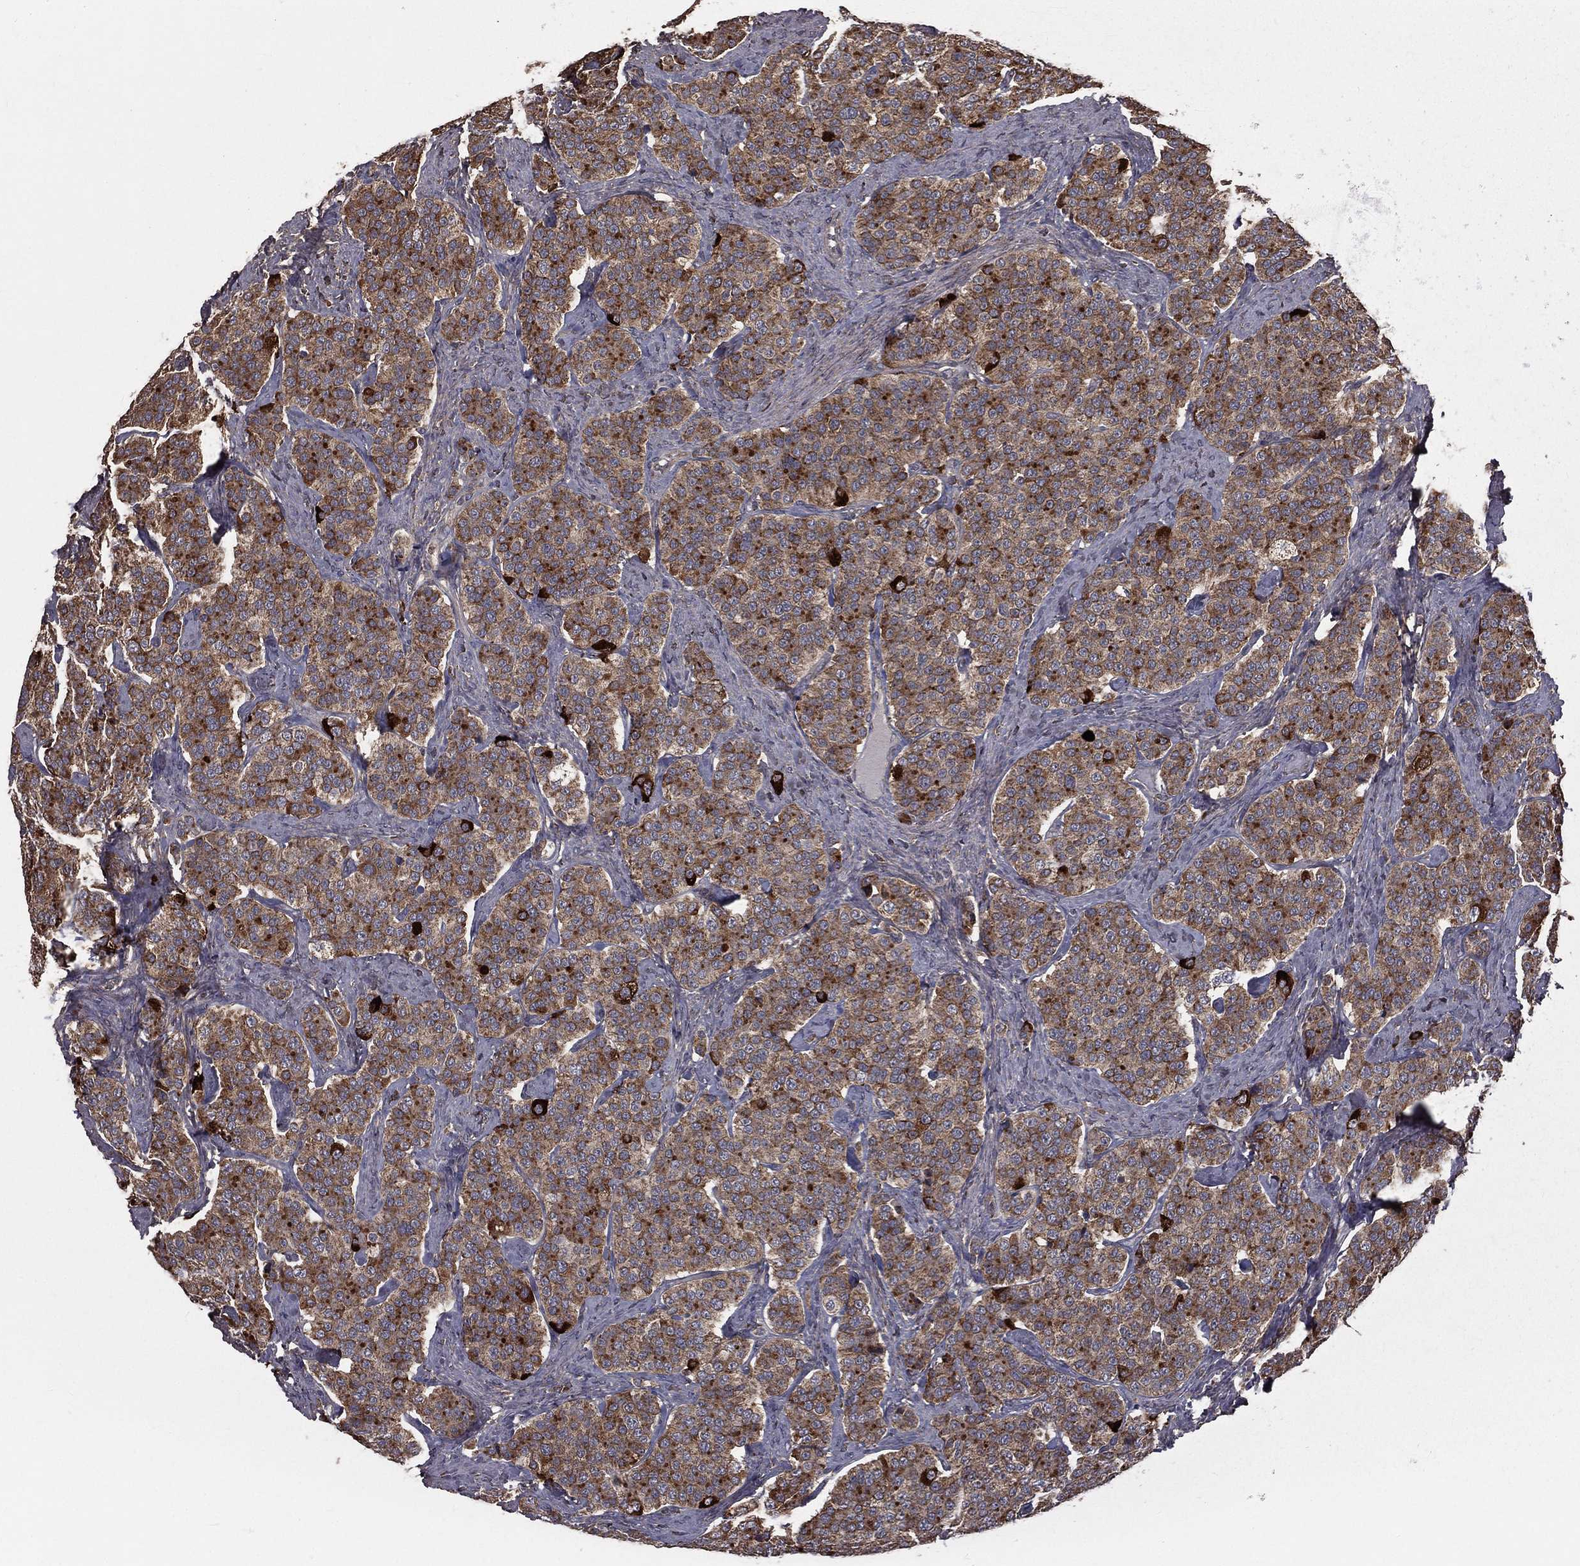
{"staining": {"intensity": "moderate", "quantity": ">75%", "location": "cytoplasmic/membranous"}, "tissue": "carcinoid", "cell_type": "Tumor cells", "image_type": "cancer", "snomed": [{"axis": "morphology", "description": "Carcinoid, malignant, NOS"}, {"axis": "topography", "description": "Small intestine"}], "caption": "Malignant carcinoid was stained to show a protein in brown. There is medium levels of moderate cytoplasmic/membranous expression in about >75% of tumor cells. (DAB IHC, brown staining for protein, blue staining for nuclei).", "gene": "OLFML1", "patient": {"sex": "female", "age": 58}}